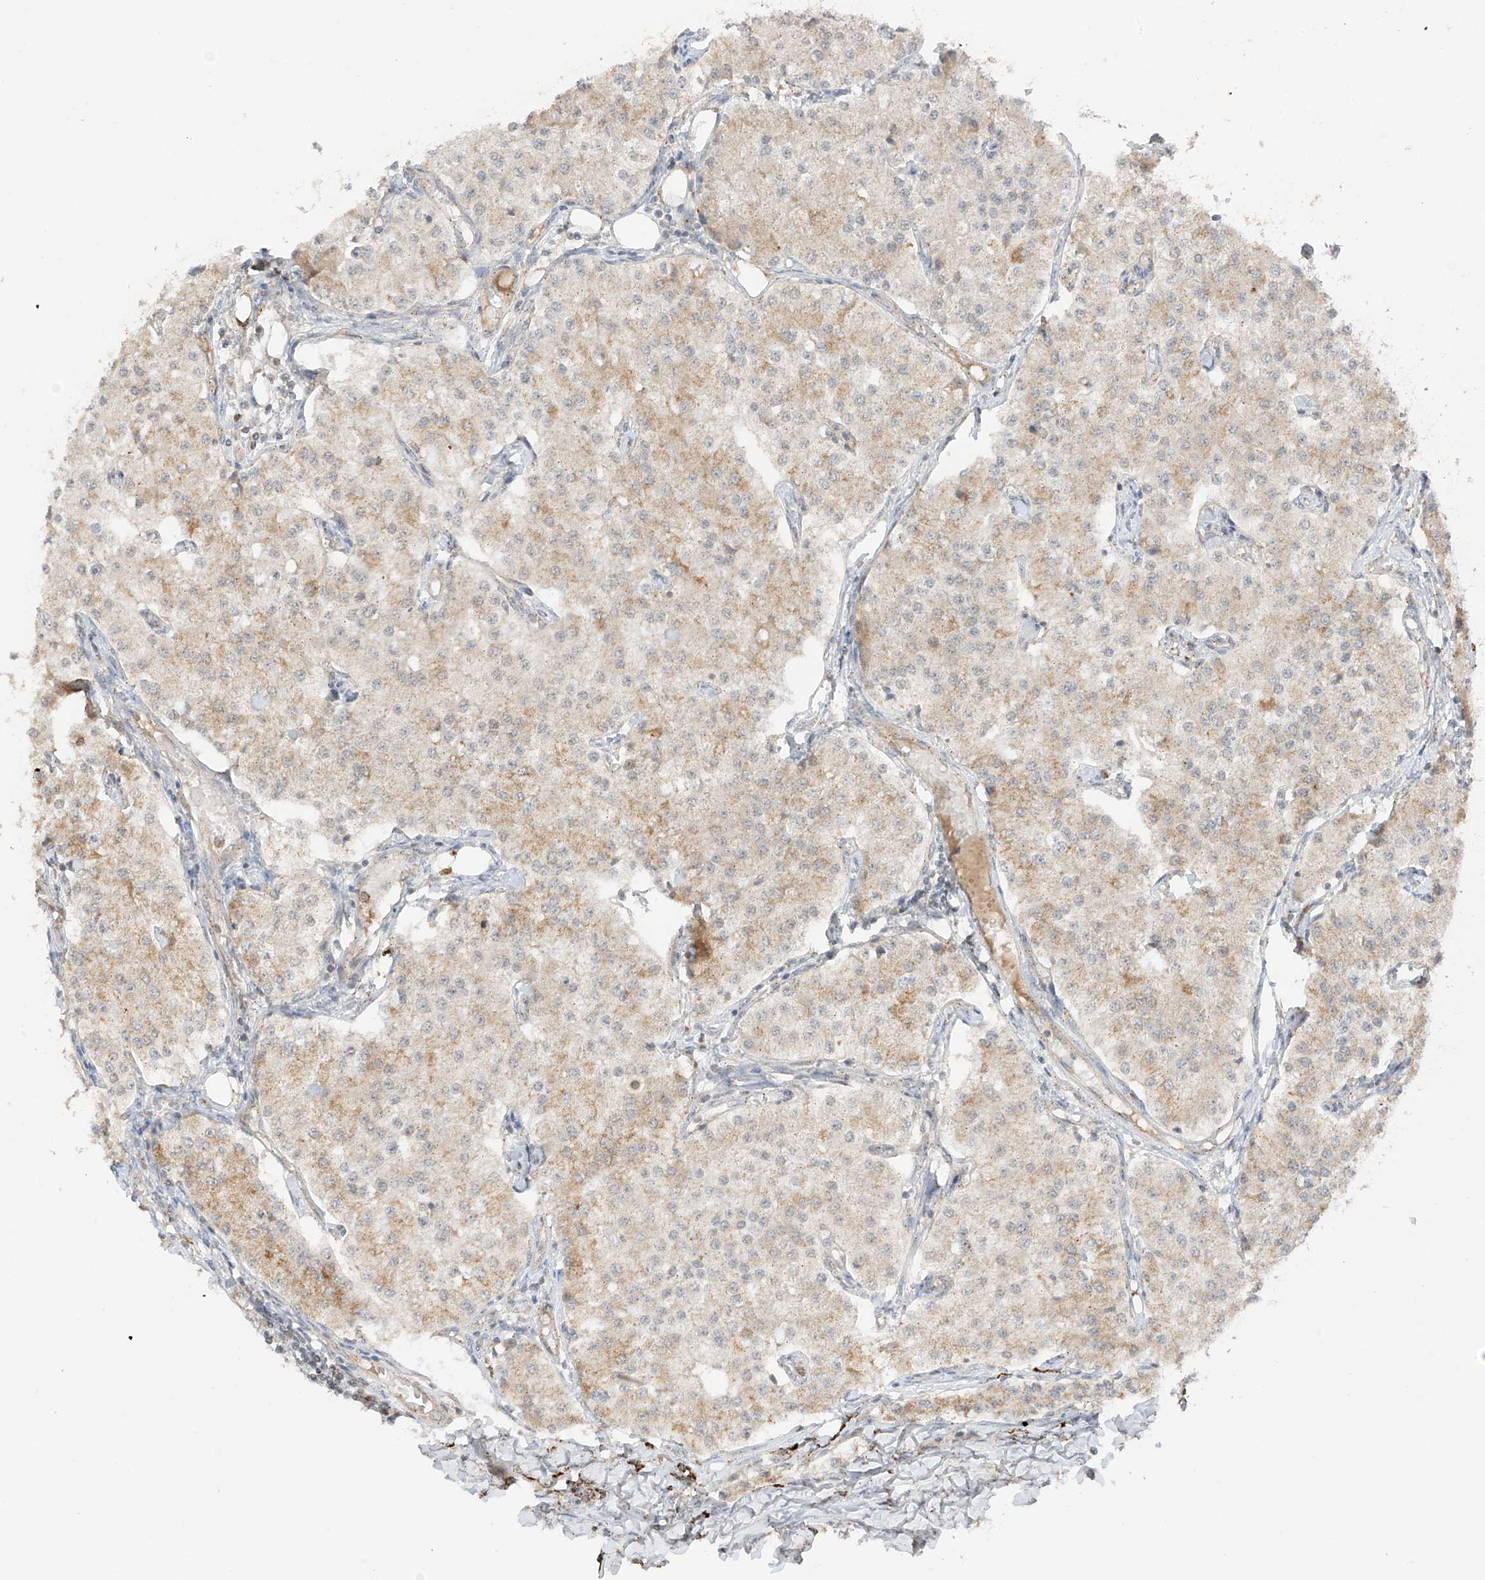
{"staining": {"intensity": "moderate", "quantity": "25%-75%", "location": "cytoplasmic/membranous"}, "tissue": "carcinoid", "cell_type": "Tumor cells", "image_type": "cancer", "snomed": [{"axis": "morphology", "description": "Carcinoid, malignant, NOS"}, {"axis": "topography", "description": "Colon"}], "caption": "An image of carcinoid stained for a protein demonstrates moderate cytoplasmic/membranous brown staining in tumor cells. The protein is shown in brown color, while the nuclei are stained blue.", "gene": "N4BP3", "patient": {"sex": "female", "age": 52}}